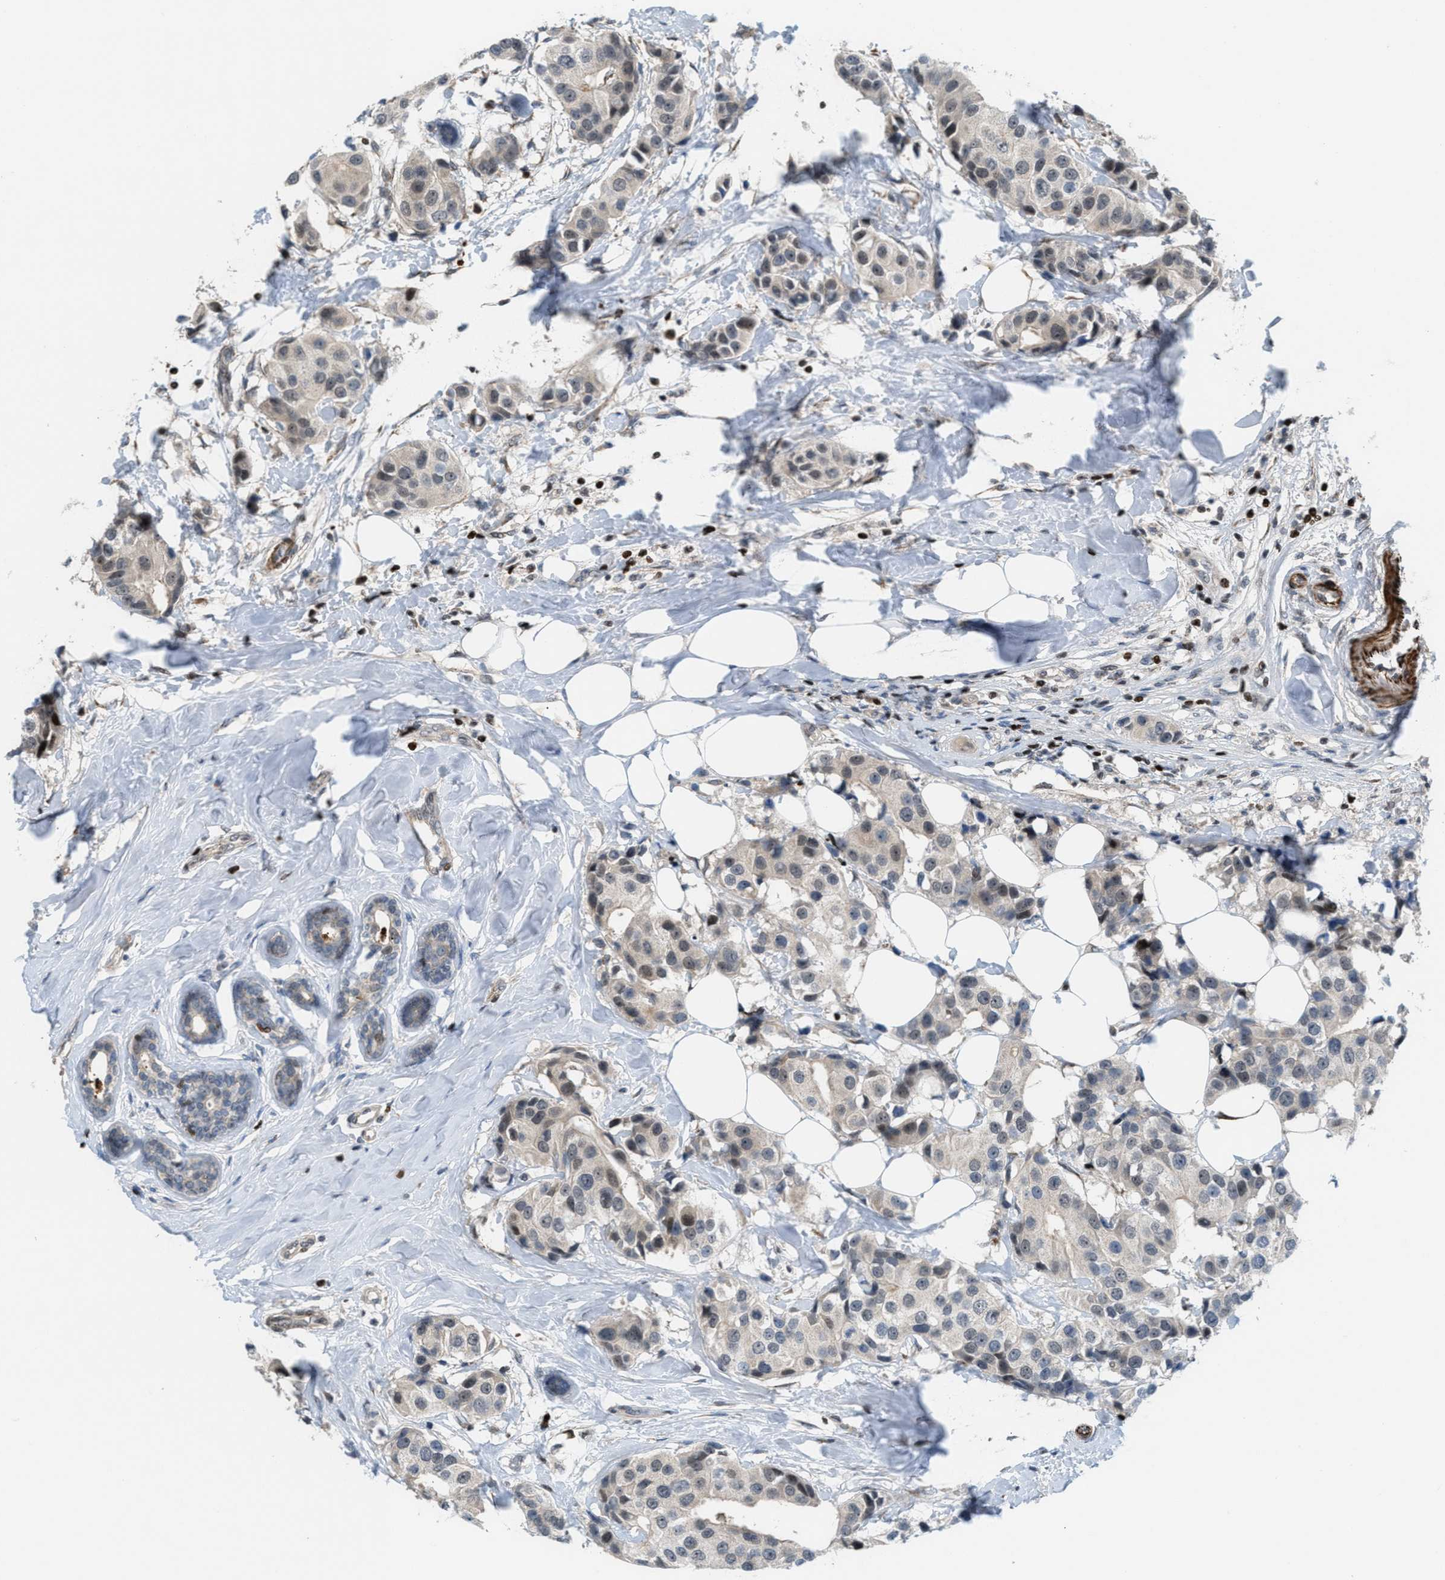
{"staining": {"intensity": "weak", "quantity": "<25%", "location": "cytoplasmic/membranous,nuclear"}, "tissue": "breast cancer", "cell_type": "Tumor cells", "image_type": "cancer", "snomed": [{"axis": "morphology", "description": "Normal tissue, NOS"}, {"axis": "morphology", "description": "Duct carcinoma"}, {"axis": "topography", "description": "Breast"}], "caption": "DAB immunohistochemical staining of breast infiltrating ductal carcinoma shows no significant expression in tumor cells.", "gene": "ZNF276", "patient": {"sex": "female", "age": 39}}